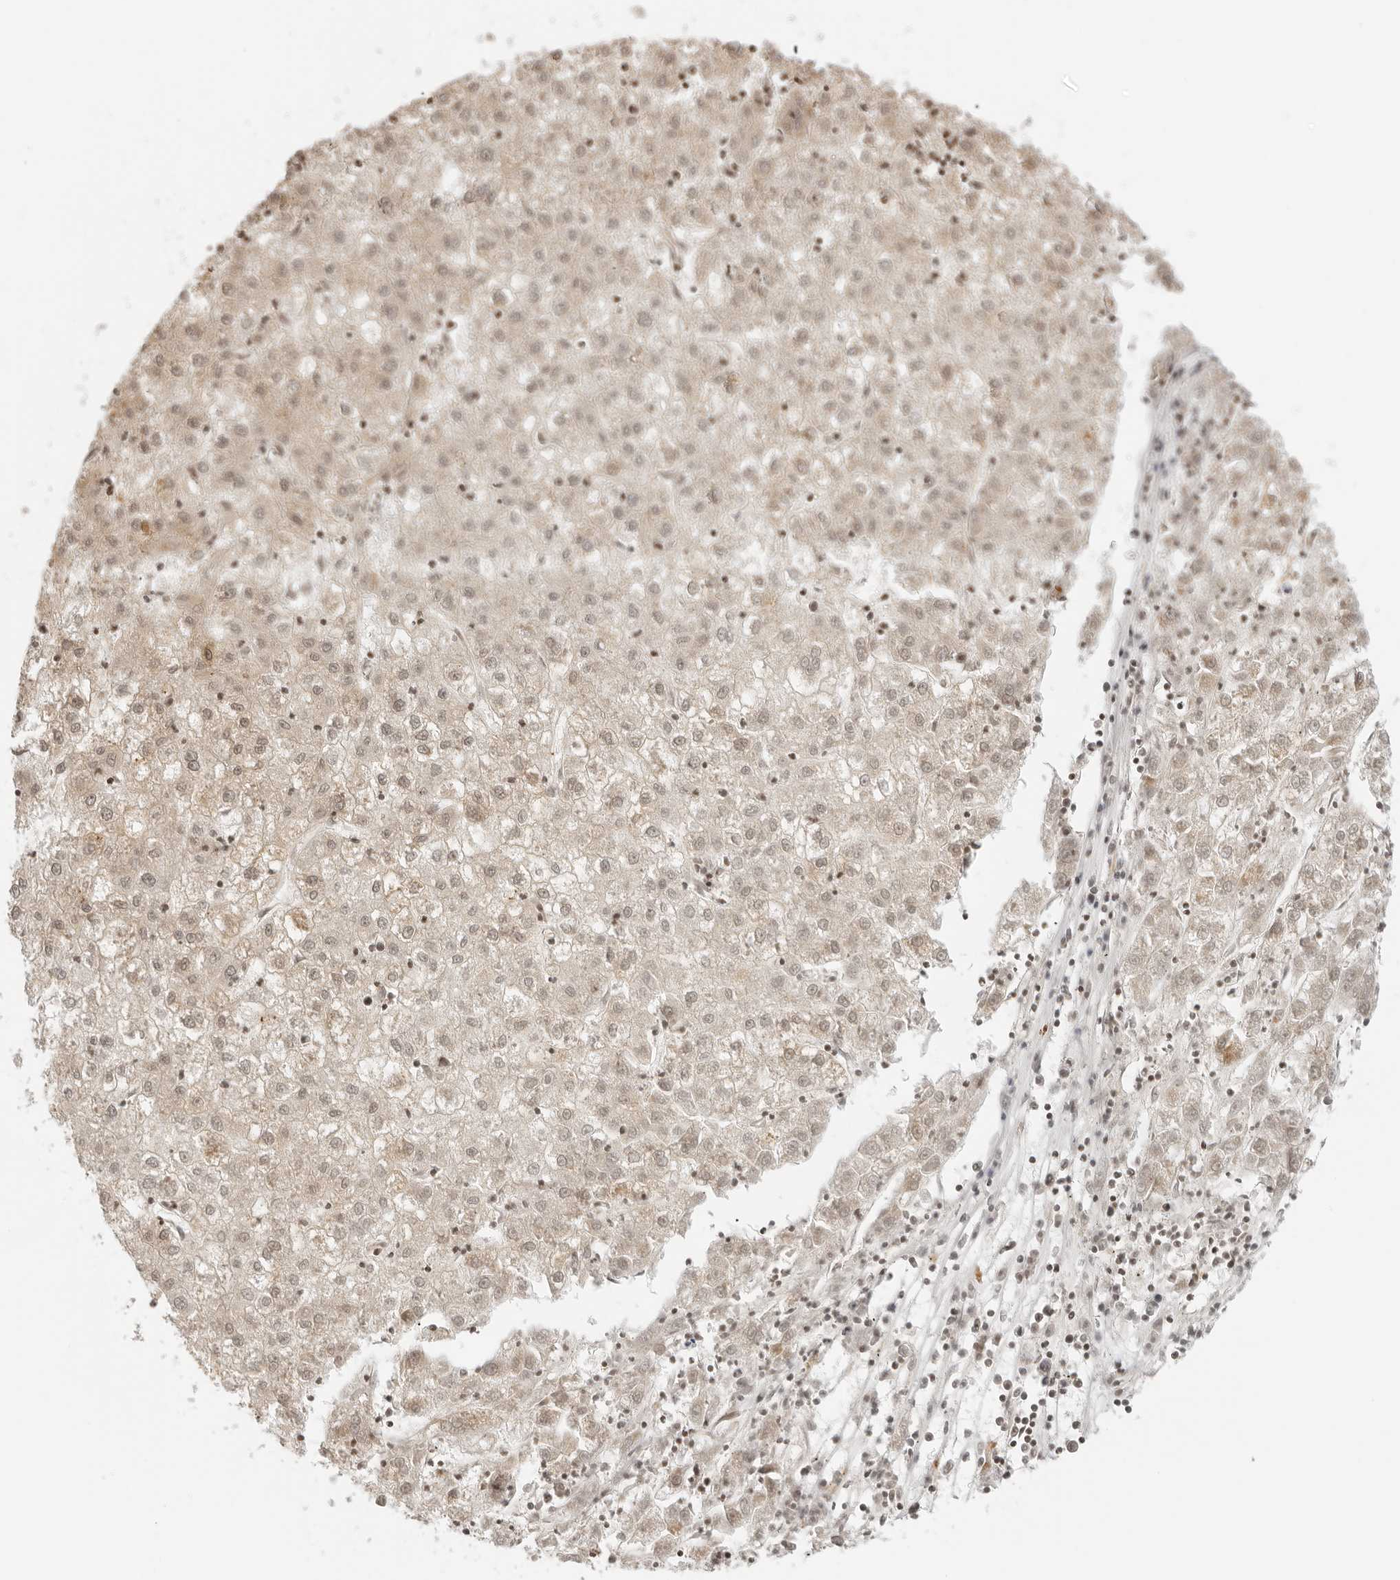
{"staining": {"intensity": "weak", "quantity": ">75%", "location": "cytoplasmic/membranous,nuclear"}, "tissue": "liver cancer", "cell_type": "Tumor cells", "image_type": "cancer", "snomed": [{"axis": "morphology", "description": "Carcinoma, Hepatocellular, NOS"}, {"axis": "topography", "description": "Liver"}], "caption": "IHC of human liver cancer (hepatocellular carcinoma) shows low levels of weak cytoplasmic/membranous and nuclear expression in approximately >75% of tumor cells.", "gene": "ZNF407", "patient": {"sex": "male", "age": 72}}